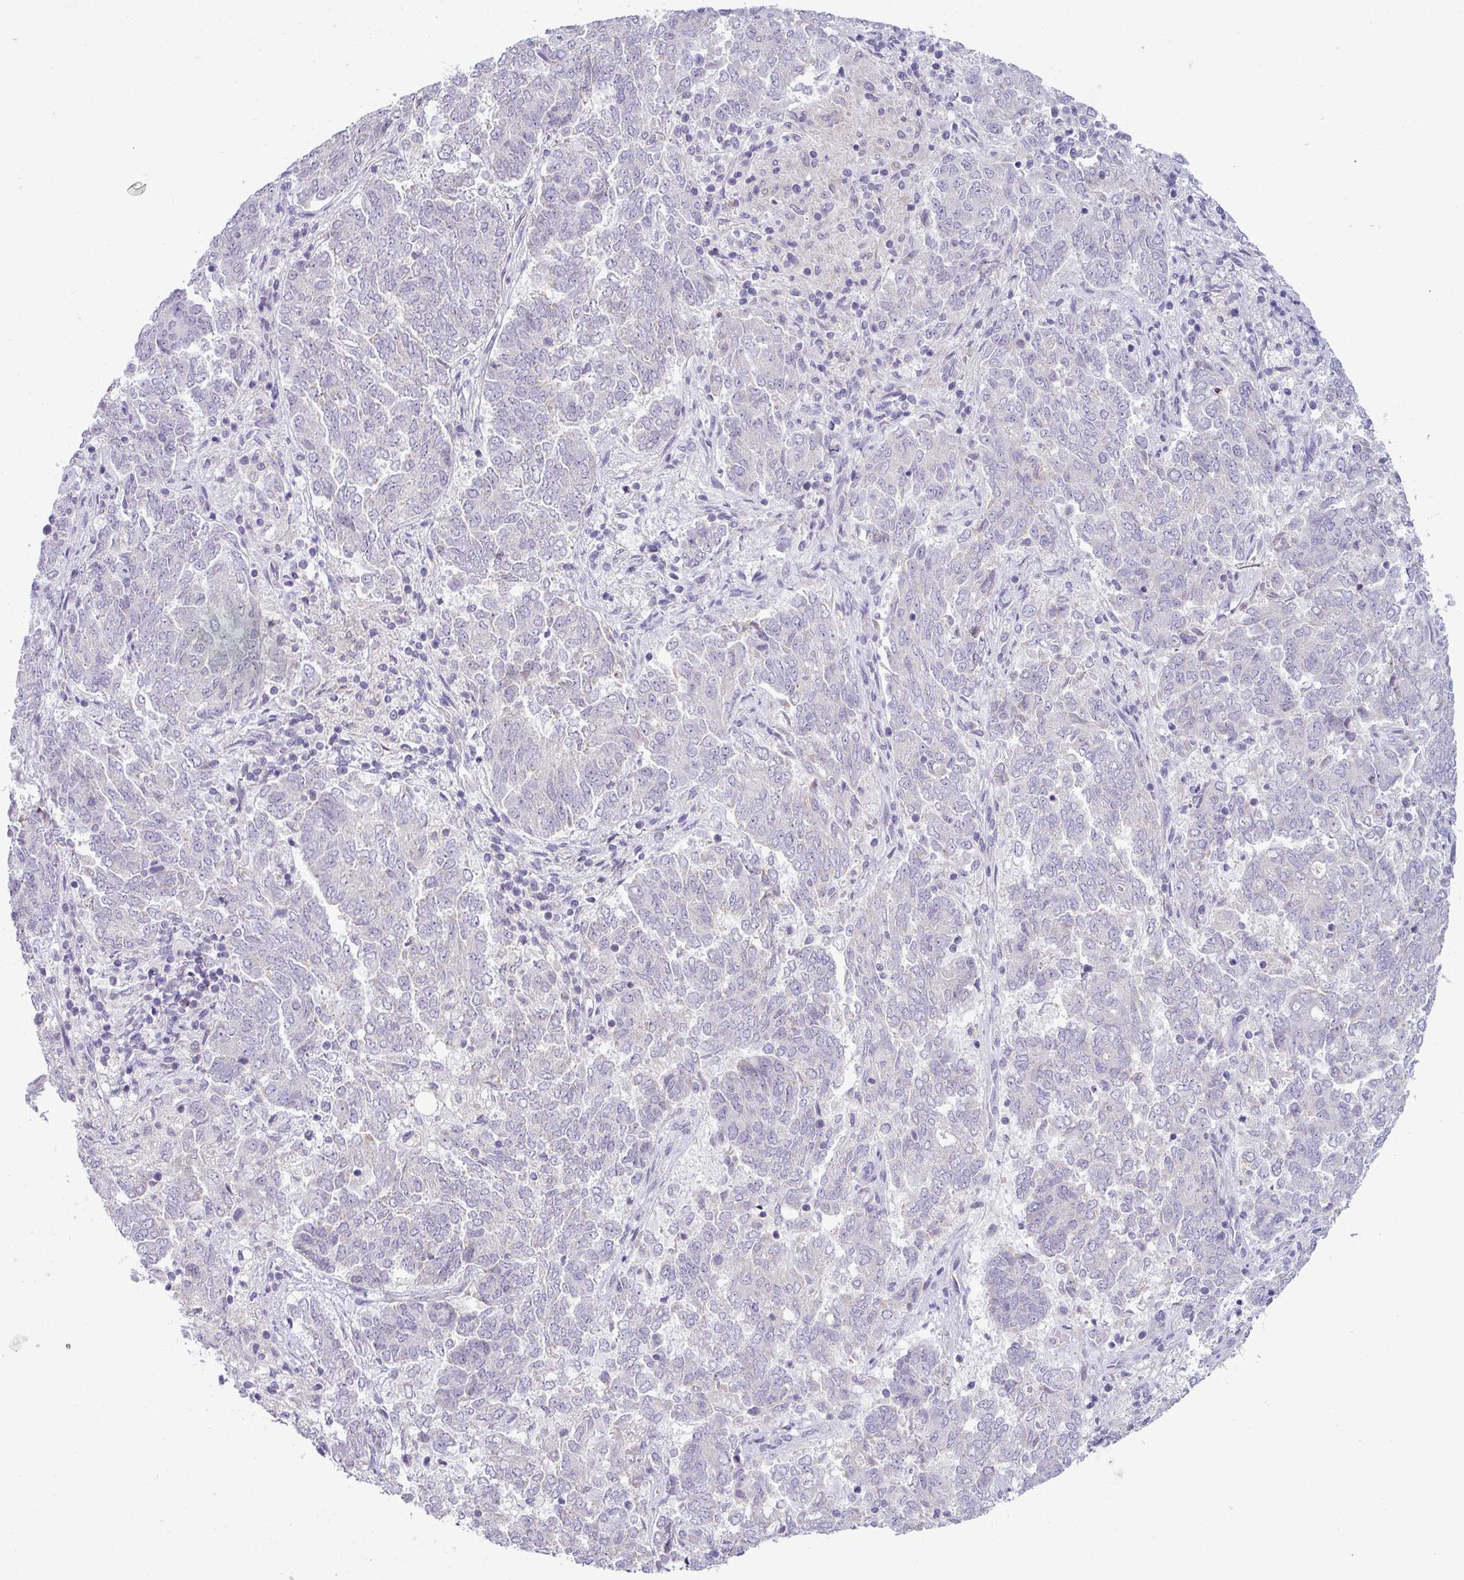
{"staining": {"intensity": "negative", "quantity": "none", "location": "none"}, "tissue": "endometrial cancer", "cell_type": "Tumor cells", "image_type": "cancer", "snomed": [{"axis": "morphology", "description": "Adenocarcinoma, NOS"}, {"axis": "topography", "description": "Endometrium"}], "caption": "Endometrial adenocarcinoma was stained to show a protein in brown. There is no significant staining in tumor cells.", "gene": "HBEGF", "patient": {"sex": "female", "age": 80}}